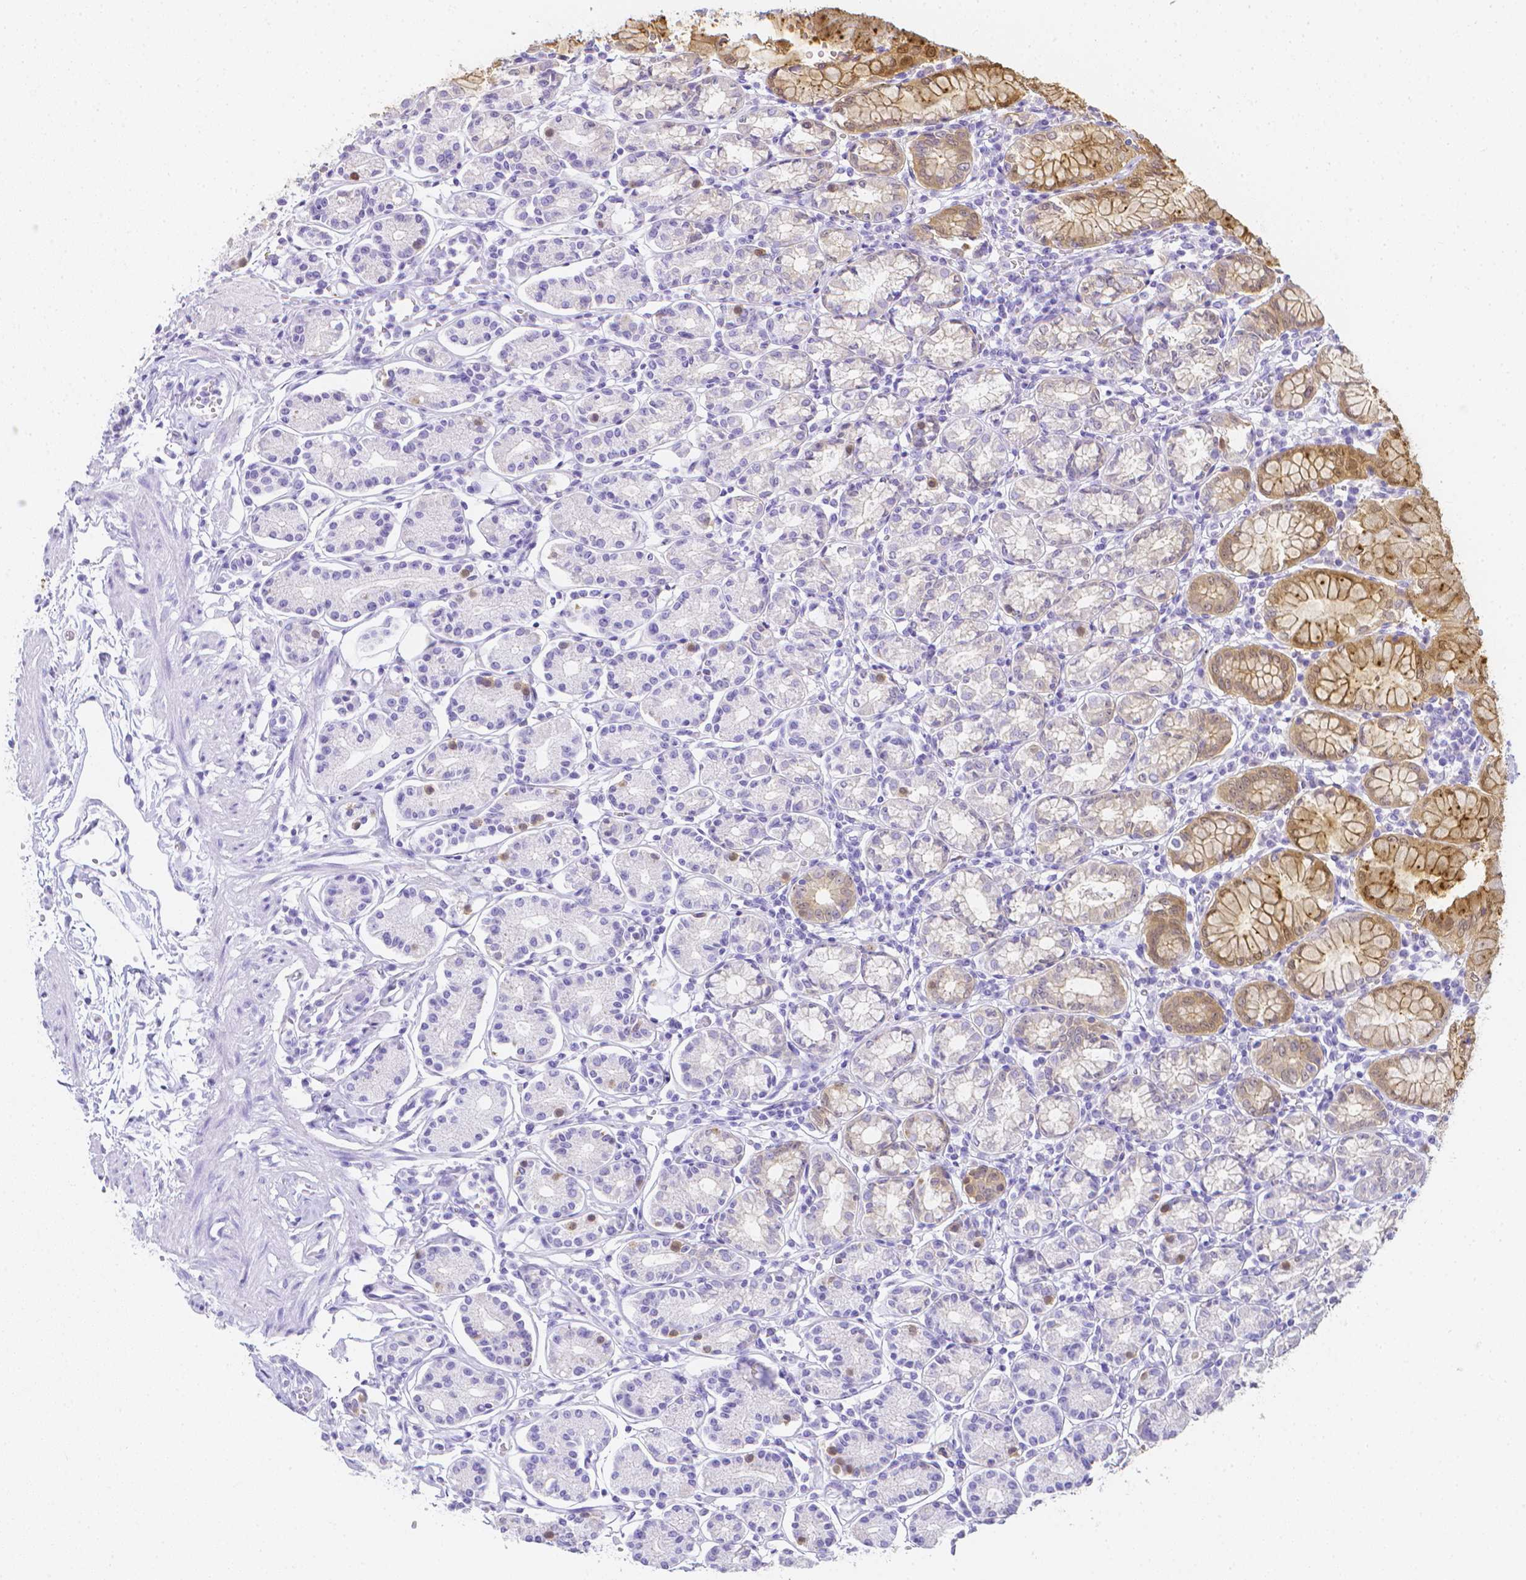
{"staining": {"intensity": "moderate", "quantity": "<25%", "location": "cytoplasmic/membranous,nuclear"}, "tissue": "stomach", "cell_type": "Glandular cells", "image_type": "normal", "snomed": [{"axis": "morphology", "description": "Normal tissue, NOS"}, {"axis": "topography", "description": "Stomach"}], "caption": "Immunohistochemical staining of benign stomach exhibits moderate cytoplasmic/membranous,nuclear protein expression in approximately <25% of glandular cells. The protein is shown in brown color, while the nuclei are stained blue.", "gene": "LGALS4", "patient": {"sex": "female", "age": 62}}